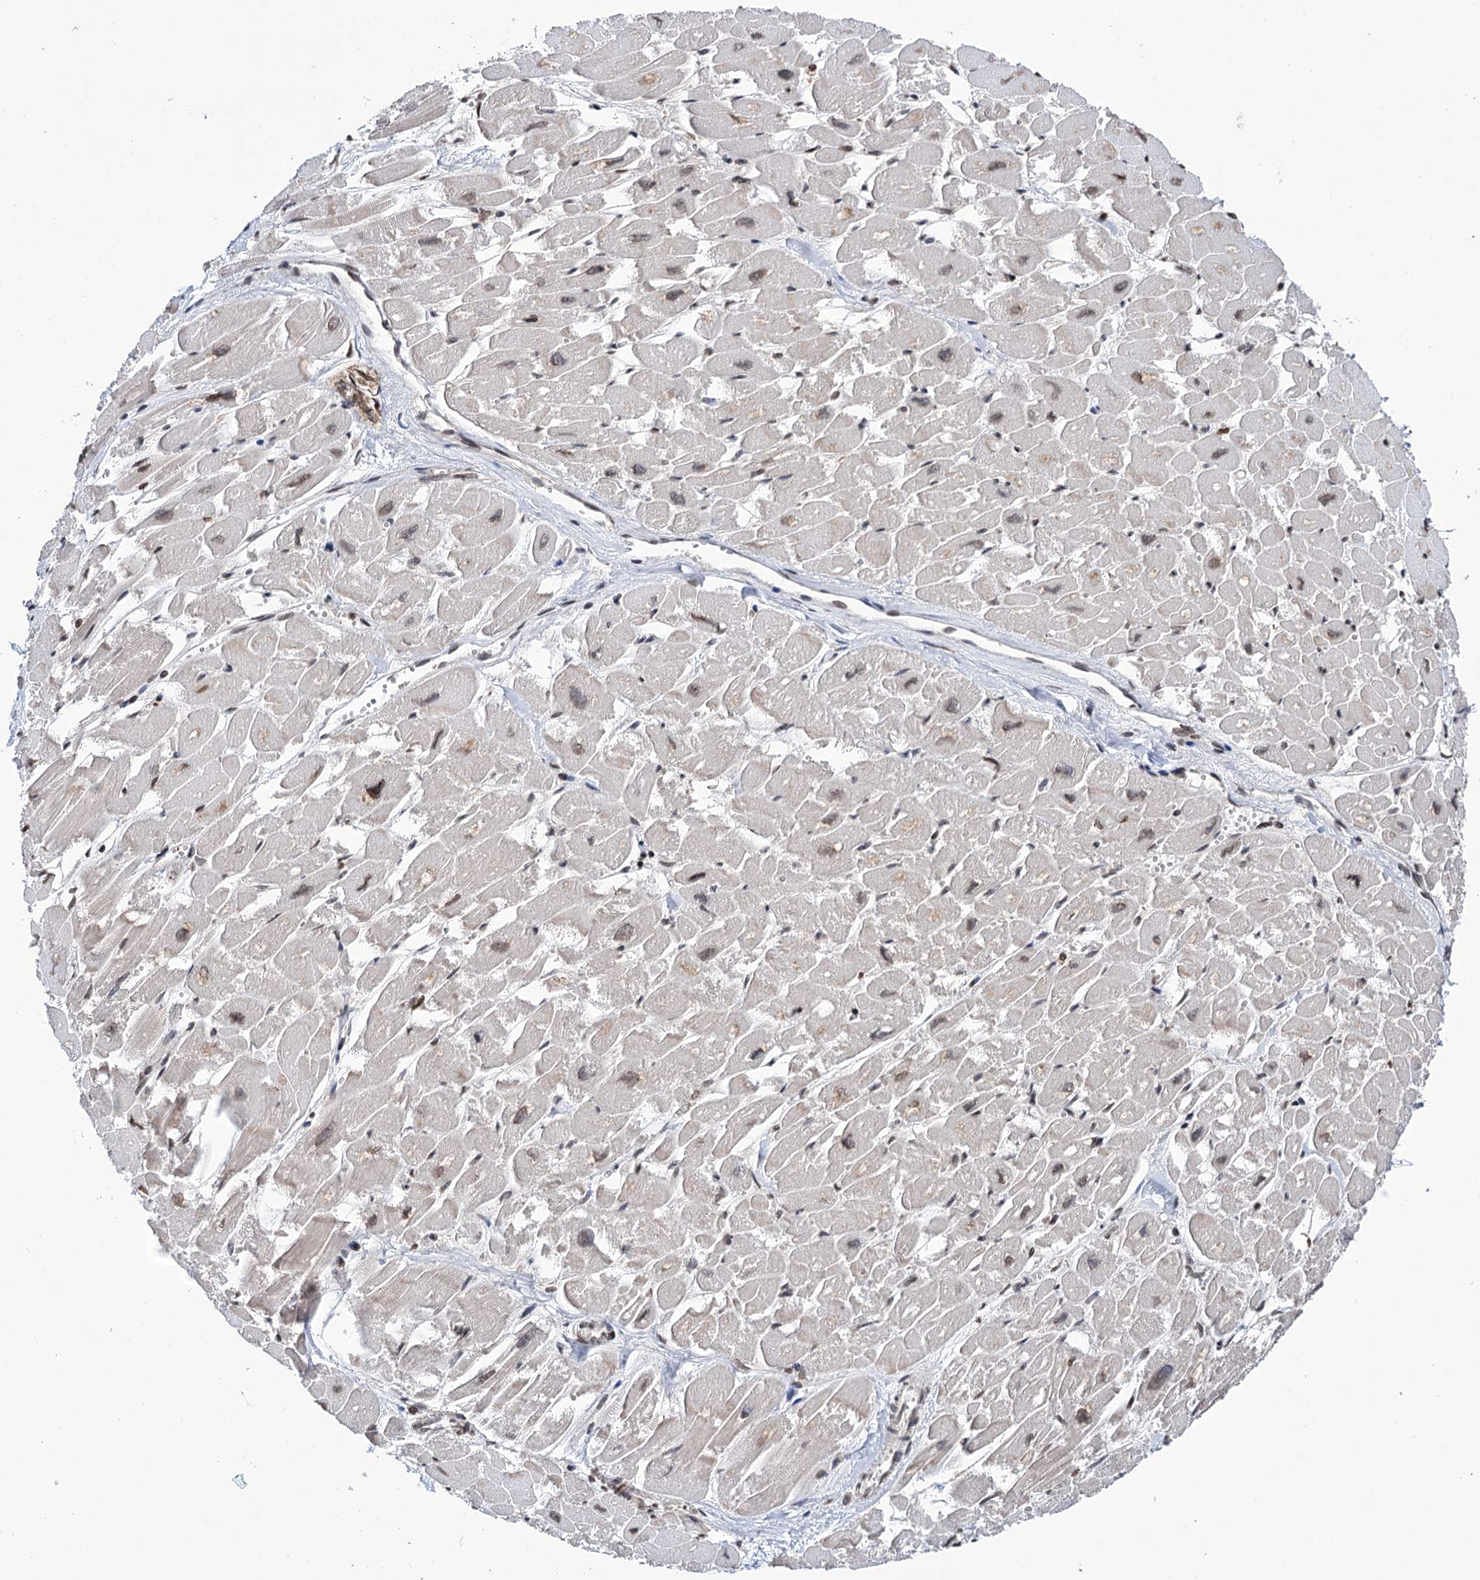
{"staining": {"intensity": "moderate", "quantity": "25%-75%", "location": "cytoplasmic/membranous,nuclear"}, "tissue": "heart muscle", "cell_type": "Cardiomyocytes", "image_type": "normal", "snomed": [{"axis": "morphology", "description": "Normal tissue, NOS"}, {"axis": "topography", "description": "Heart"}], "caption": "Heart muscle stained with DAB IHC exhibits medium levels of moderate cytoplasmic/membranous,nuclear staining in about 25%-75% of cardiomyocytes.", "gene": "CCDC77", "patient": {"sex": "male", "age": 54}}